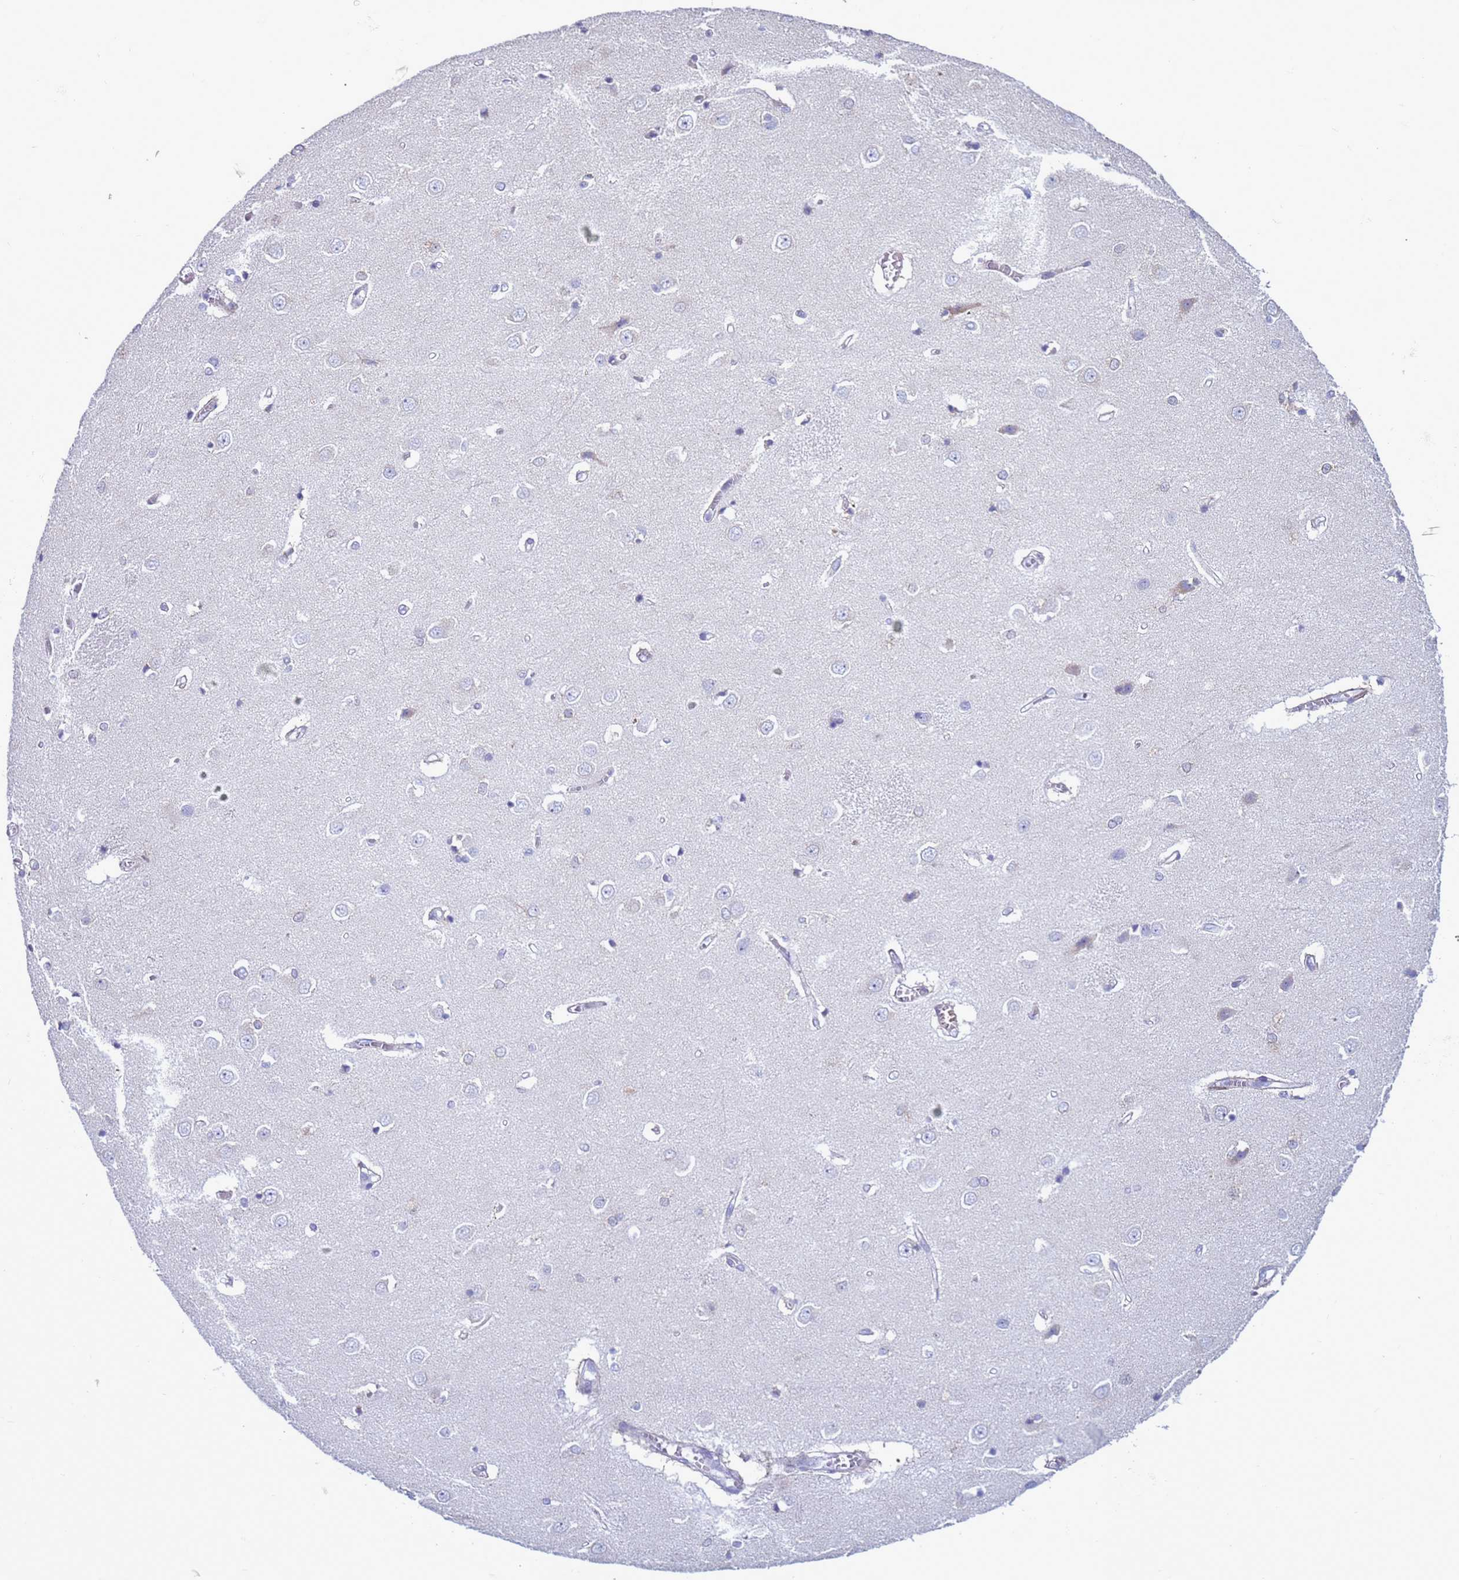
{"staining": {"intensity": "negative", "quantity": "none", "location": "none"}, "tissue": "caudate", "cell_type": "Glial cells", "image_type": "normal", "snomed": [{"axis": "morphology", "description": "Normal tissue, NOS"}, {"axis": "topography", "description": "Lateral ventricle wall"}], "caption": "Immunohistochemistry photomicrograph of unremarkable caudate stained for a protein (brown), which exhibits no expression in glial cells.", "gene": "ABHD17B", "patient": {"sex": "male", "age": 37}}